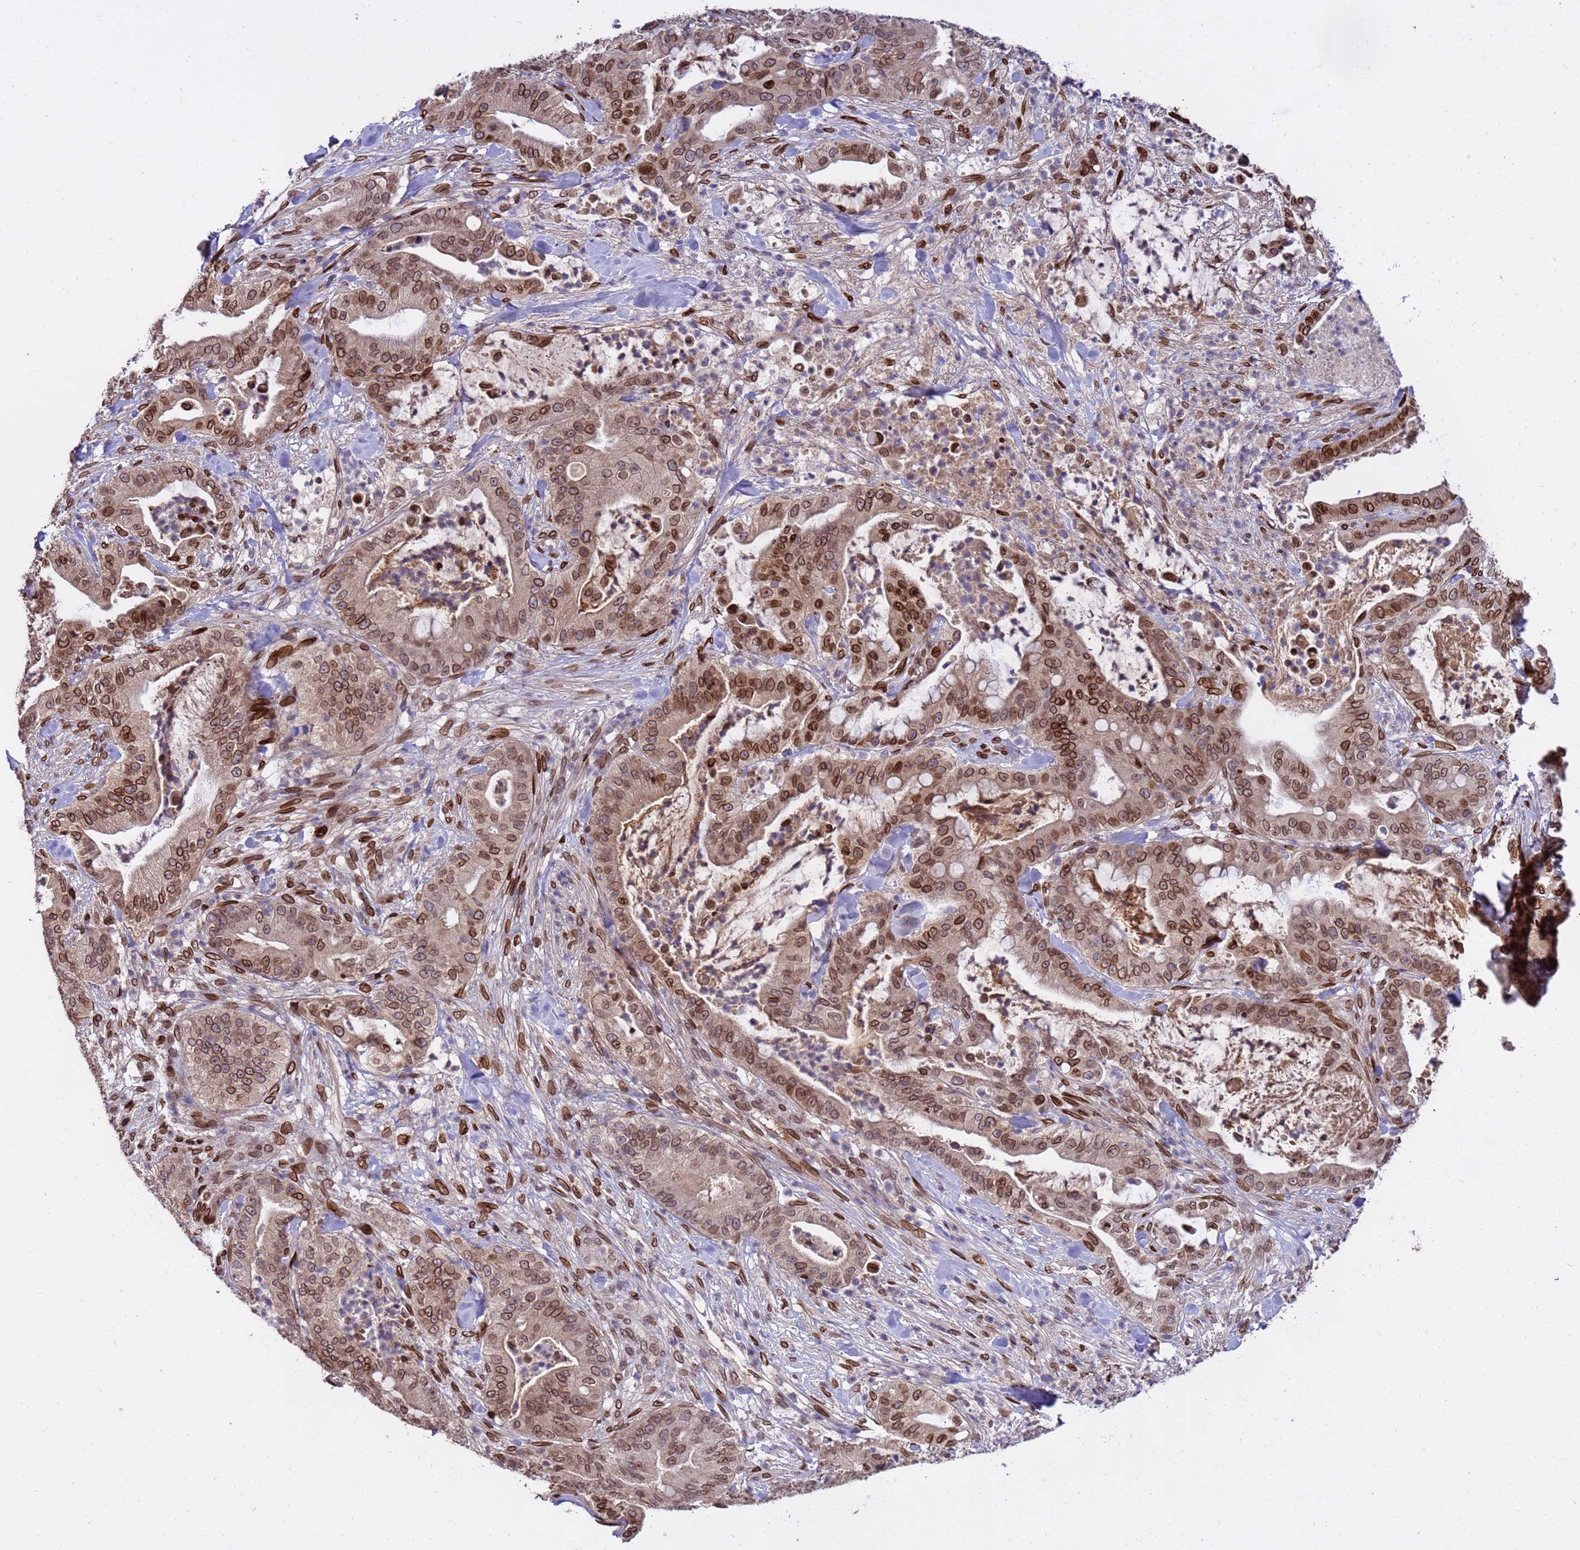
{"staining": {"intensity": "moderate", "quantity": ">75%", "location": "cytoplasmic/membranous,nuclear"}, "tissue": "pancreatic cancer", "cell_type": "Tumor cells", "image_type": "cancer", "snomed": [{"axis": "morphology", "description": "Adenocarcinoma, NOS"}, {"axis": "topography", "description": "Pancreas"}], "caption": "Immunohistochemistry (DAB) staining of pancreatic cancer exhibits moderate cytoplasmic/membranous and nuclear protein staining in about >75% of tumor cells.", "gene": "GPR135", "patient": {"sex": "male", "age": 71}}